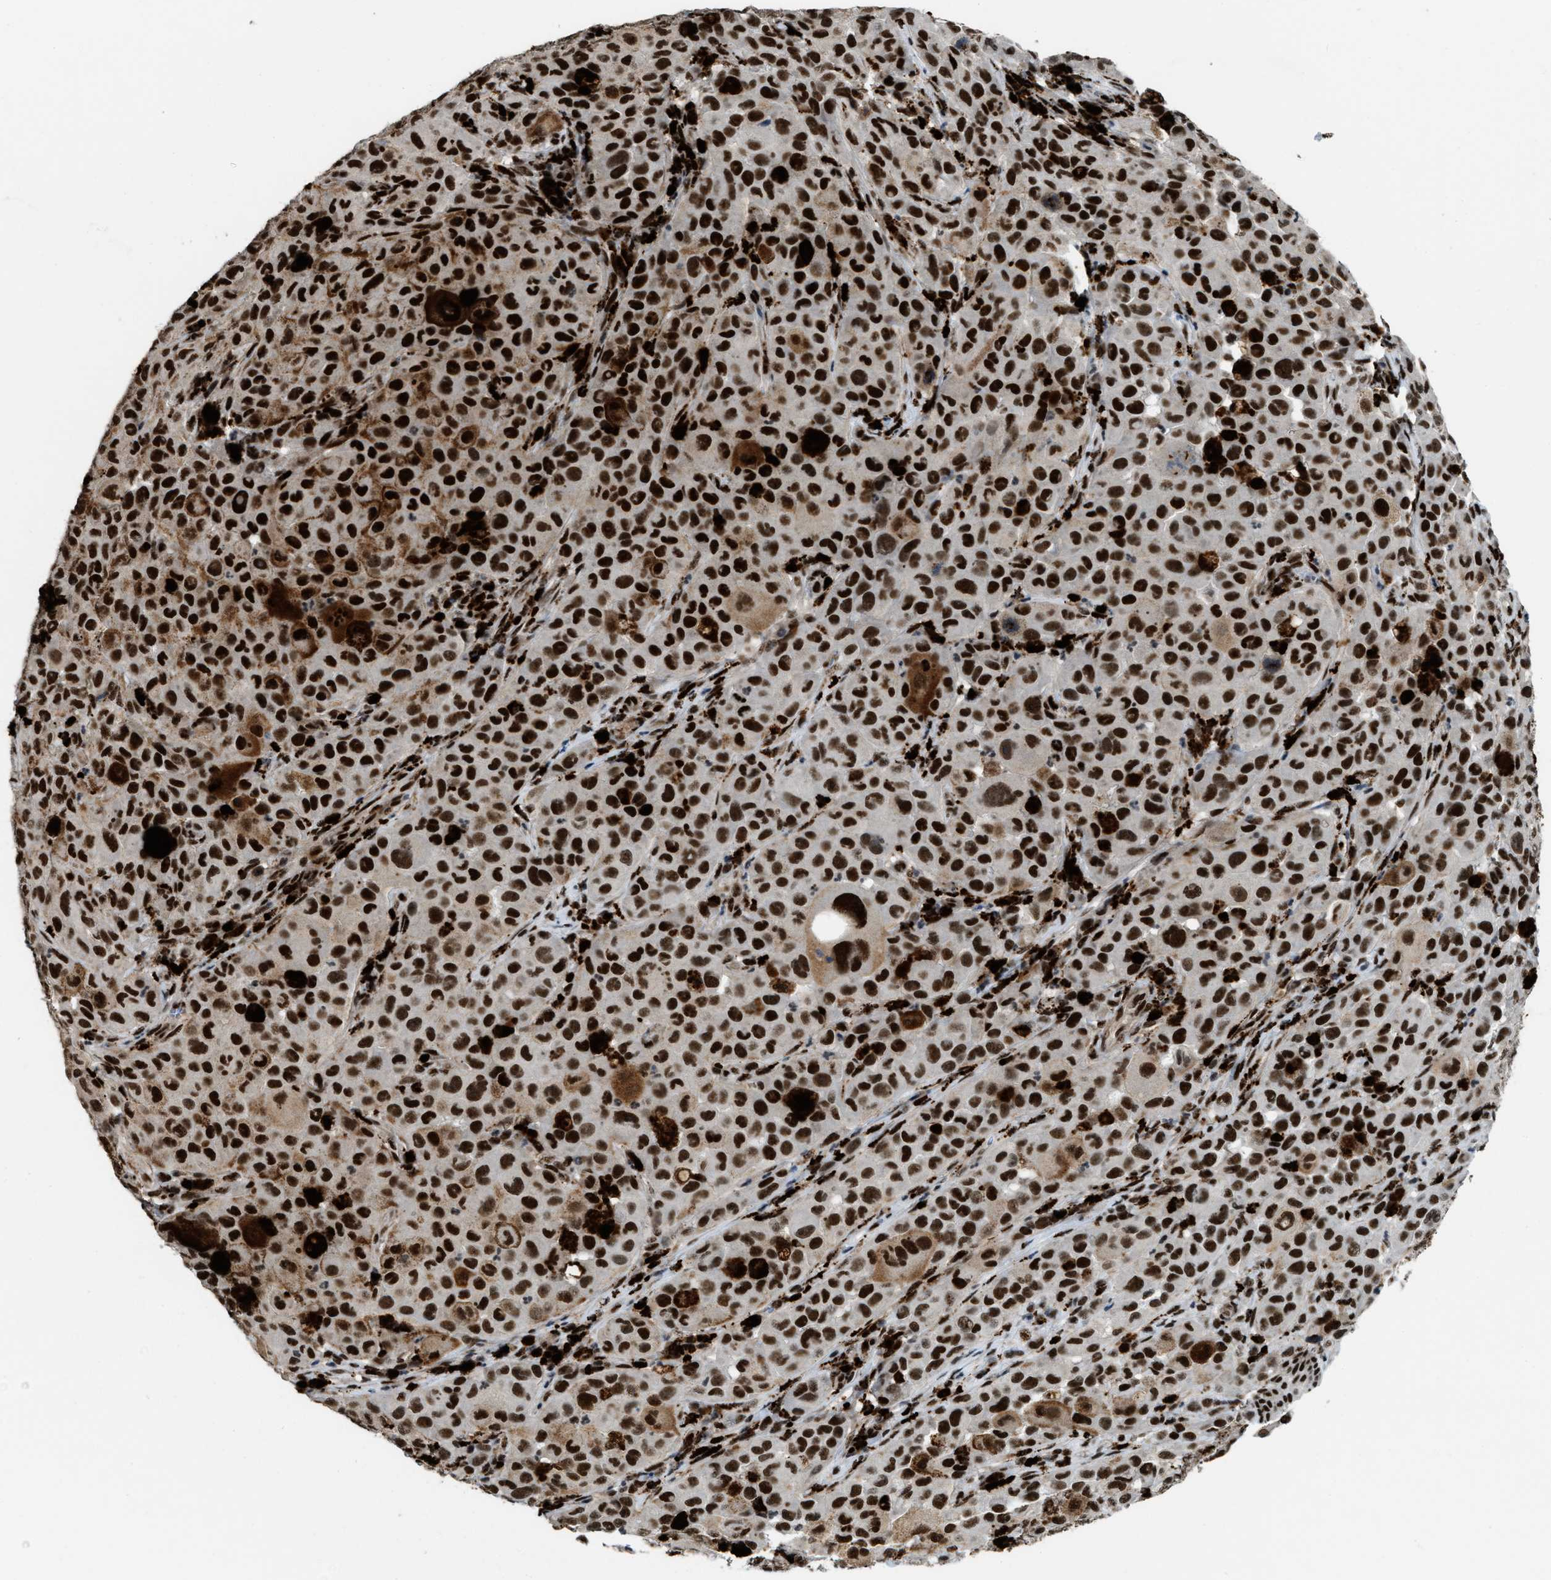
{"staining": {"intensity": "strong", "quantity": ">75%", "location": "cytoplasmic/membranous,nuclear"}, "tissue": "melanoma", "cell_type": "Tumor cells", "image_type": "cancer", "snomed": [{"axis": "morphology", "description": "Malignant melanoma, NOS"}, {"axis": "topography", "description": "Skin"}], "caption": "Malignant melanoma stained with a protein marker demonstrates strong staining in tumor cells.", "gene": "NUMA1", "patient": {"sex": "male", "age": 96}}